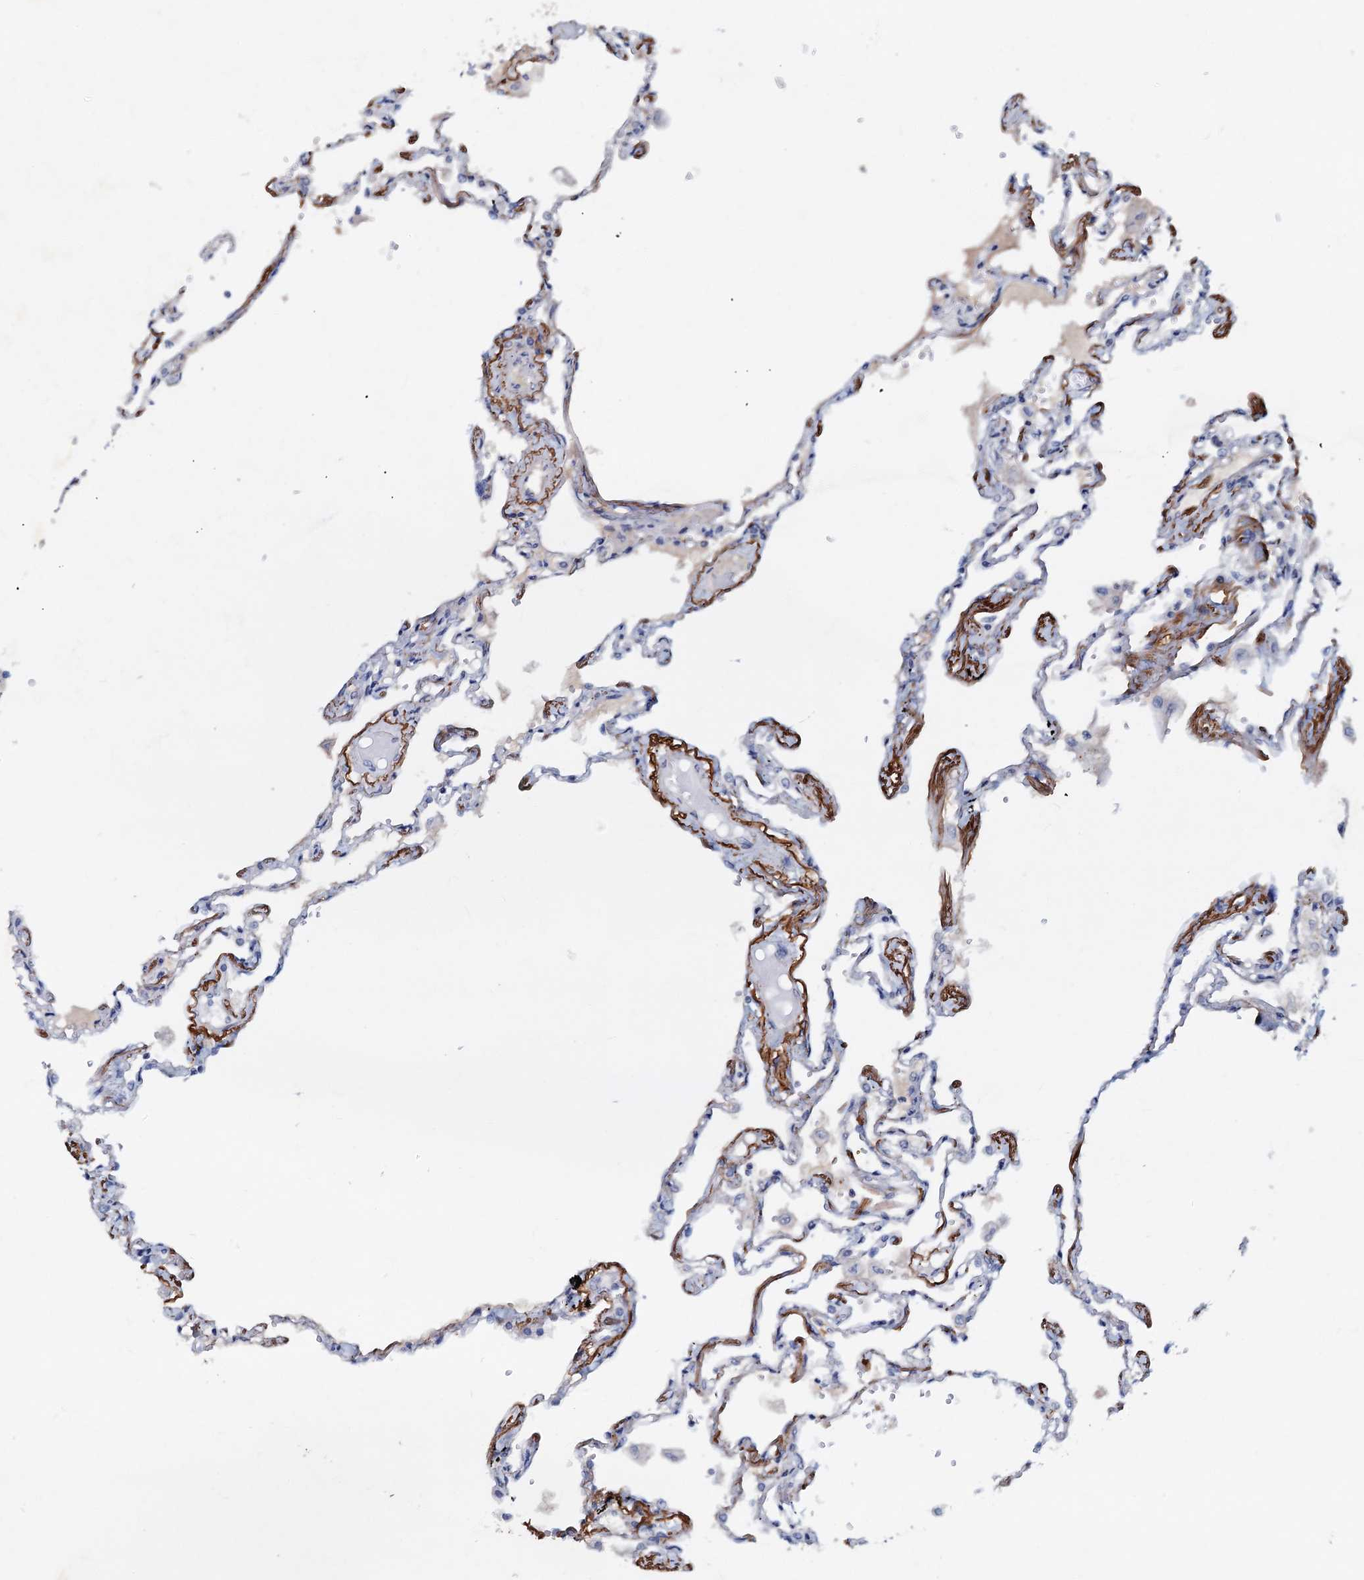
{"staining": {"intensity": "negative", "quantity": "none", "location": "none"}, "tissue": "lung", "cell_type": "Alveolar cells", "image_type": "normal", "snomed": [{"axis": "morphology", "description": "Normal tissue, NOS"}, {"axis": "topography", "description": "Lung"}], "caption": "DAB immunohistochemical staining of unremarkable lung reveals no significant expression in alveolar cells. (DAB IHC, high magnification).", "gene": "MANSC4", "patient": {"sex": "female", "age": 67}}